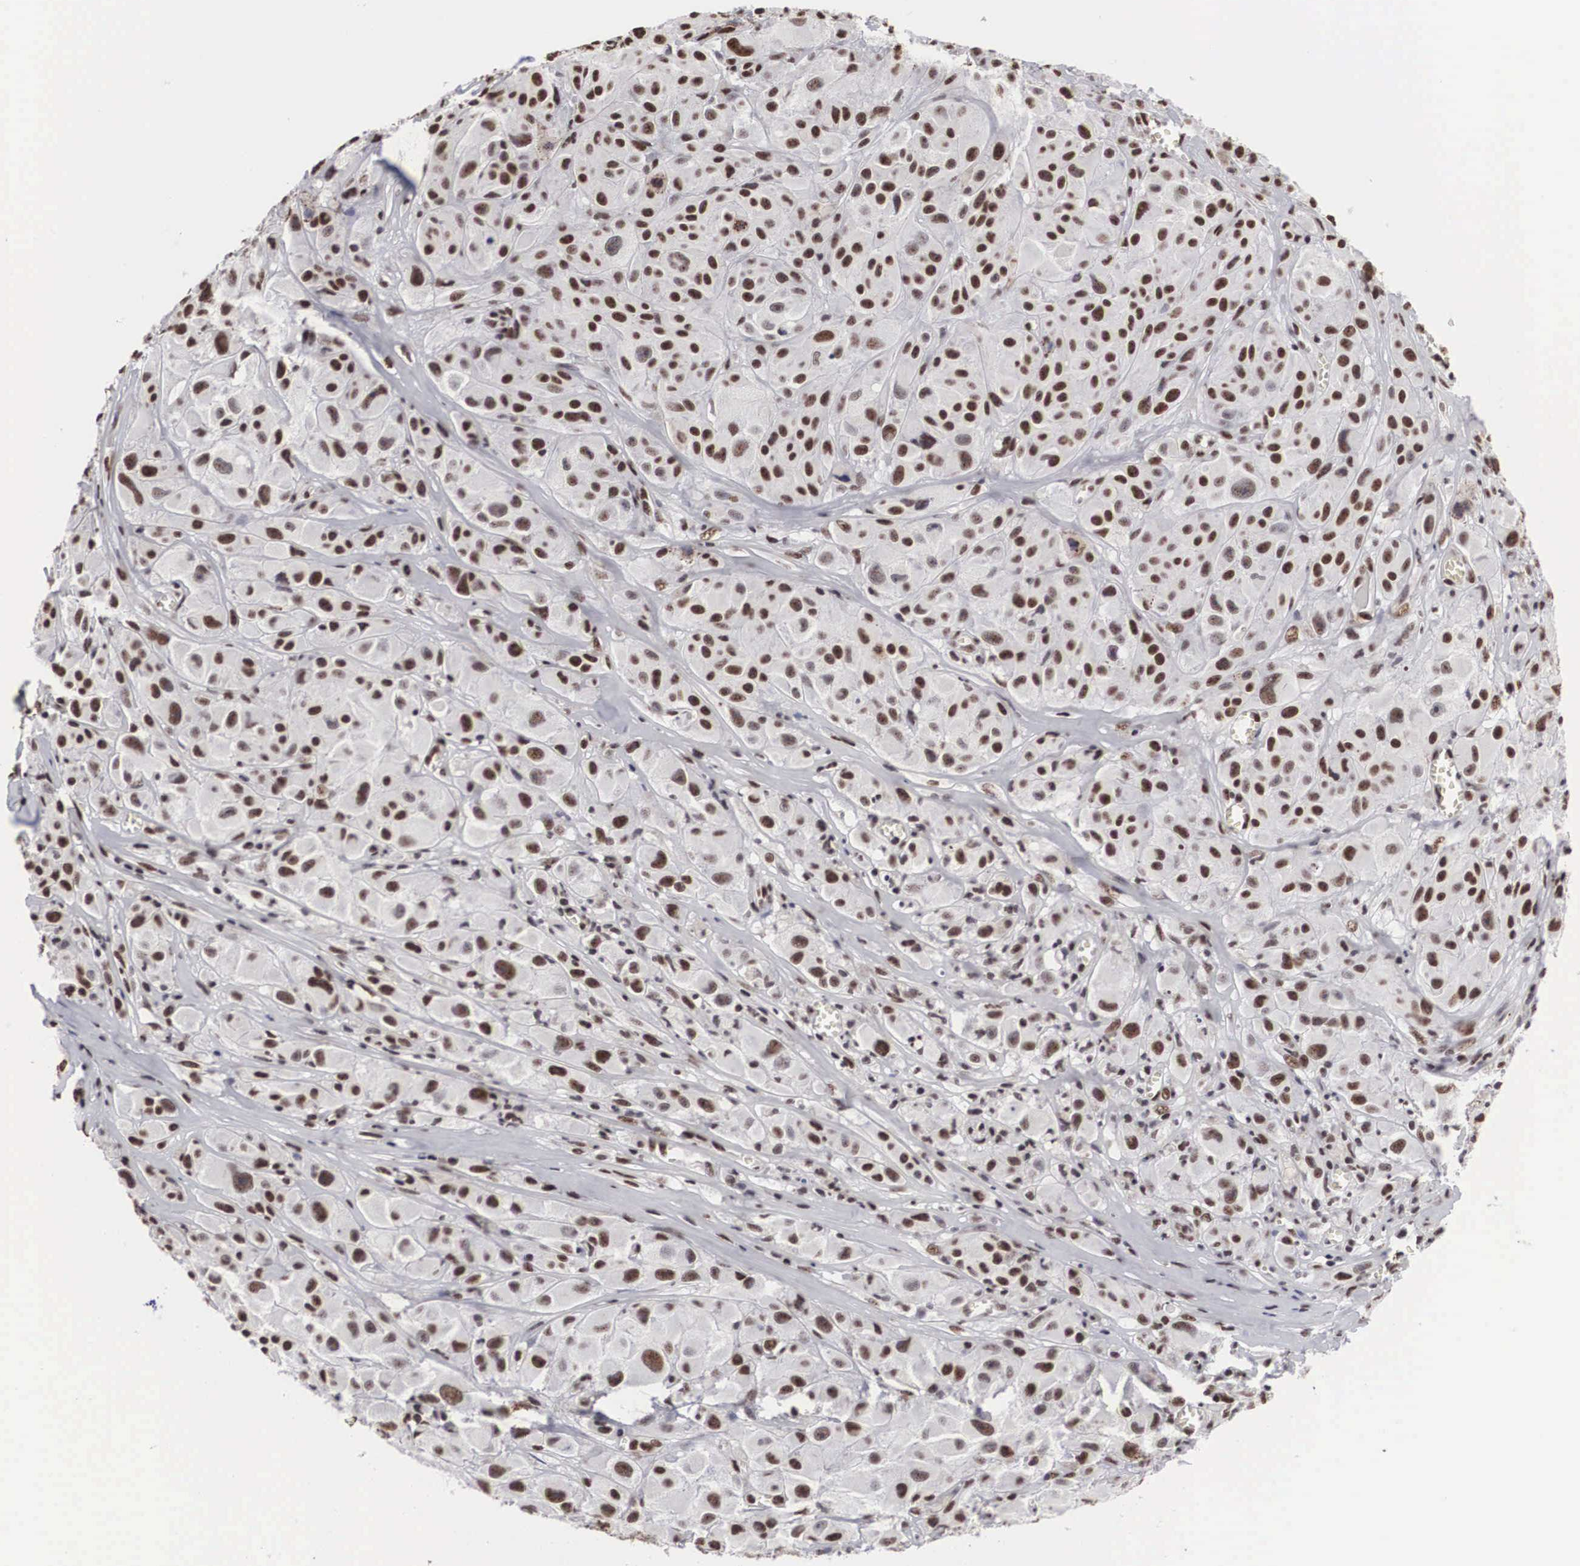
{"staining": {"intensity": "moderate", "quantity": ">75%", "location": "nuclear"}, "tissue": "melanoma", "cell_type": "Tumor cells", "image_type": "cancer", "snomed": [{"axis": "morphology", "description": "Malignant melanoma, NOS"}, {"axis": "topography", "description": "Skin"}], "caption": "Immunohistochemistry staining of malignant melanoma, which displays medium levels of moderate nuclear expression in about >75% of tumor cells indicating moderate nuclear protein expression. The staining was performed using DAB (3,3'-diaminobenzidine) (brown) for protein detection and nuclei were counterstained in hematoxylin (blue).", "gene": "ACIN1", "patient": {"sex": "male", "age": 56}}